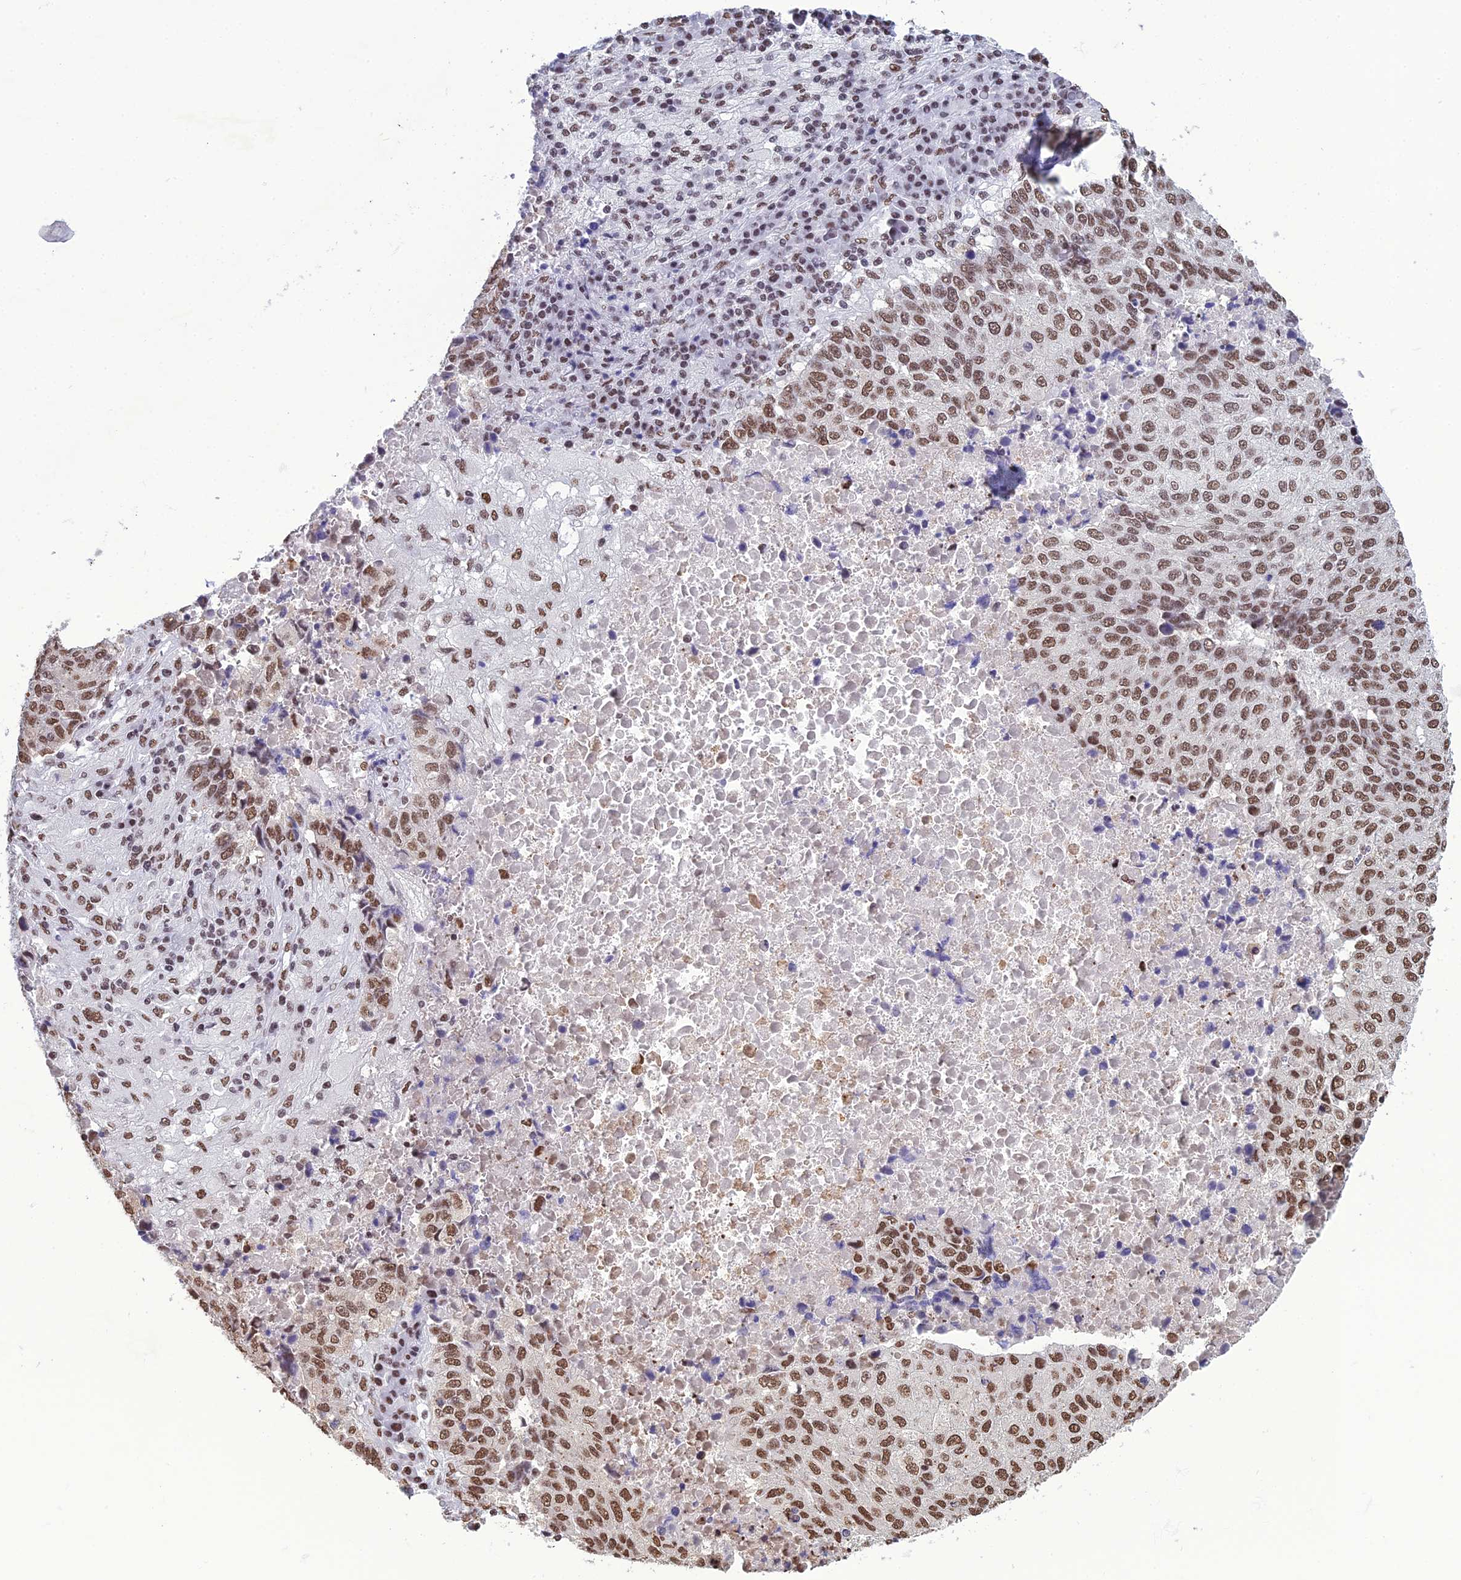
{"staining": {"intensity": "moderate", "quantity": ">75%", "location": "nuclear"}, "tissue": "lung cancer", "cell_type": "Tumor cells", "image_type": "cancer", "snomed": [{"axis": "morphology", "description": "Squamous cell carcinoma, NOS"}, {"axis": "topography", "description": "Lung"}], "caption": "Human squamous cell carcinoma (lung) stained for a protein (brown) reveals moderate nuclear positive staining in about >75% of tumor cells.", "gene": "PRAMEF12", "patient": {"sex": "male", "age": 73}}